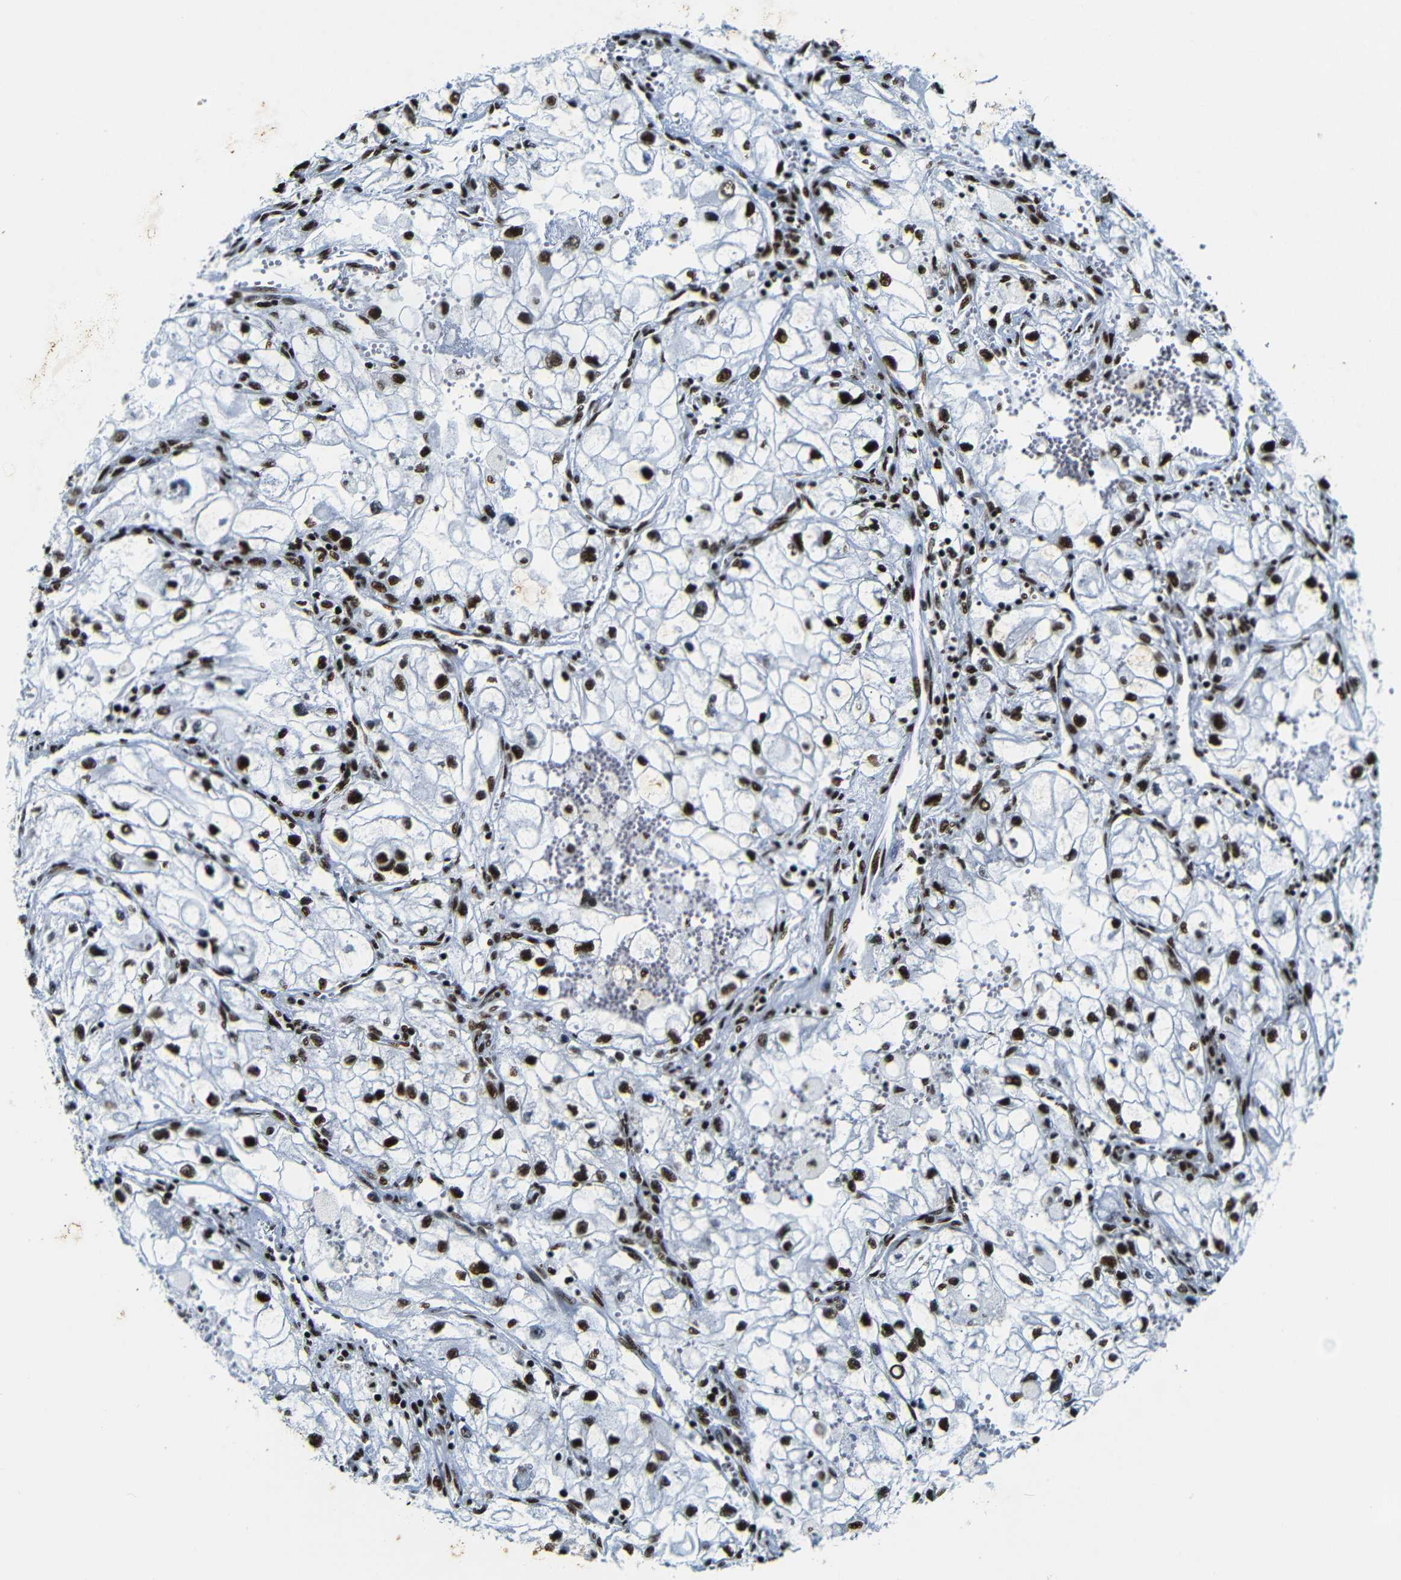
{"staining": {"intensity": "strong", "quantity": ">75%", "location": "nuclear"}, "tissue": "renal cancer", "cell_type": "Tumor cells", "image_type": "cancer", "snomed": [{"axis": "morphology", "description": "Adenocarcinoma, NOS"}, {"axis": "topography", "description": "Kidney"}], "caption": "IHC of renal cancer demonstrates high levels of strong nuclear expression in approximately >75% of tumor cells.", "gene": "SRSF1", "patient": {"sex": "female", "age": 70}}